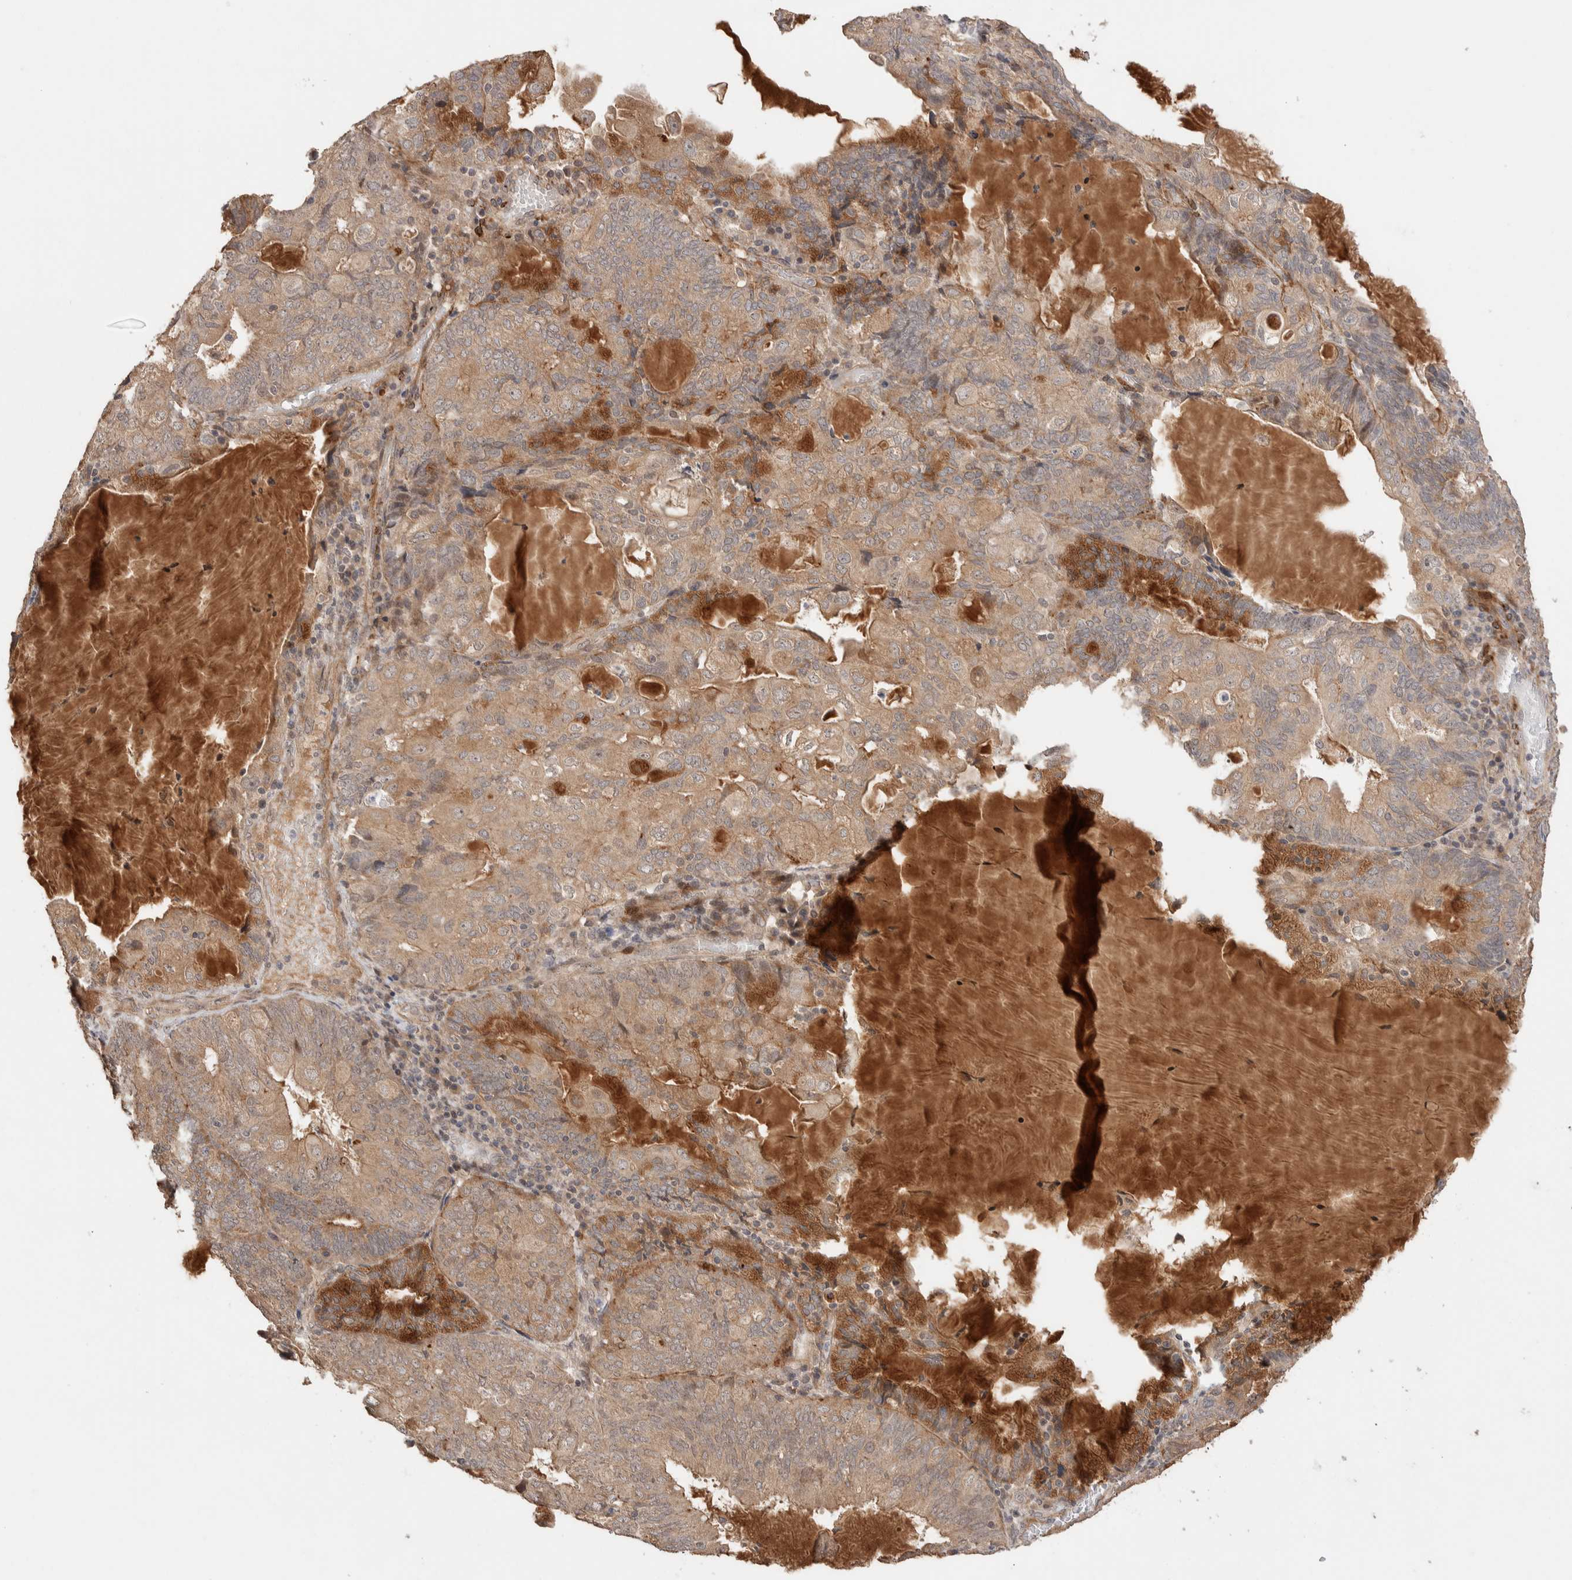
{"staining": {"intensity": "weak", "quantity": ">75%", "location": "cytoplasmic/membranous"}, "tissue": "endometrial cancer", "cell_type": "Tumor cells", "image_type": "cancer", "snomed": [{"axis": "morphology", "description": "Adenocarcinoma, NOS"}, {"axis": "topography", "description": "Endometrium"}], "caption": "The photomicrograph shows staining of adenocarcinoma (endometrial), revealing weak cytoplasmic/membranous protein expression (brown color) within tumor cells.", "gene": "PRDM15", "patient": {"sex": "female", "age": 81}}